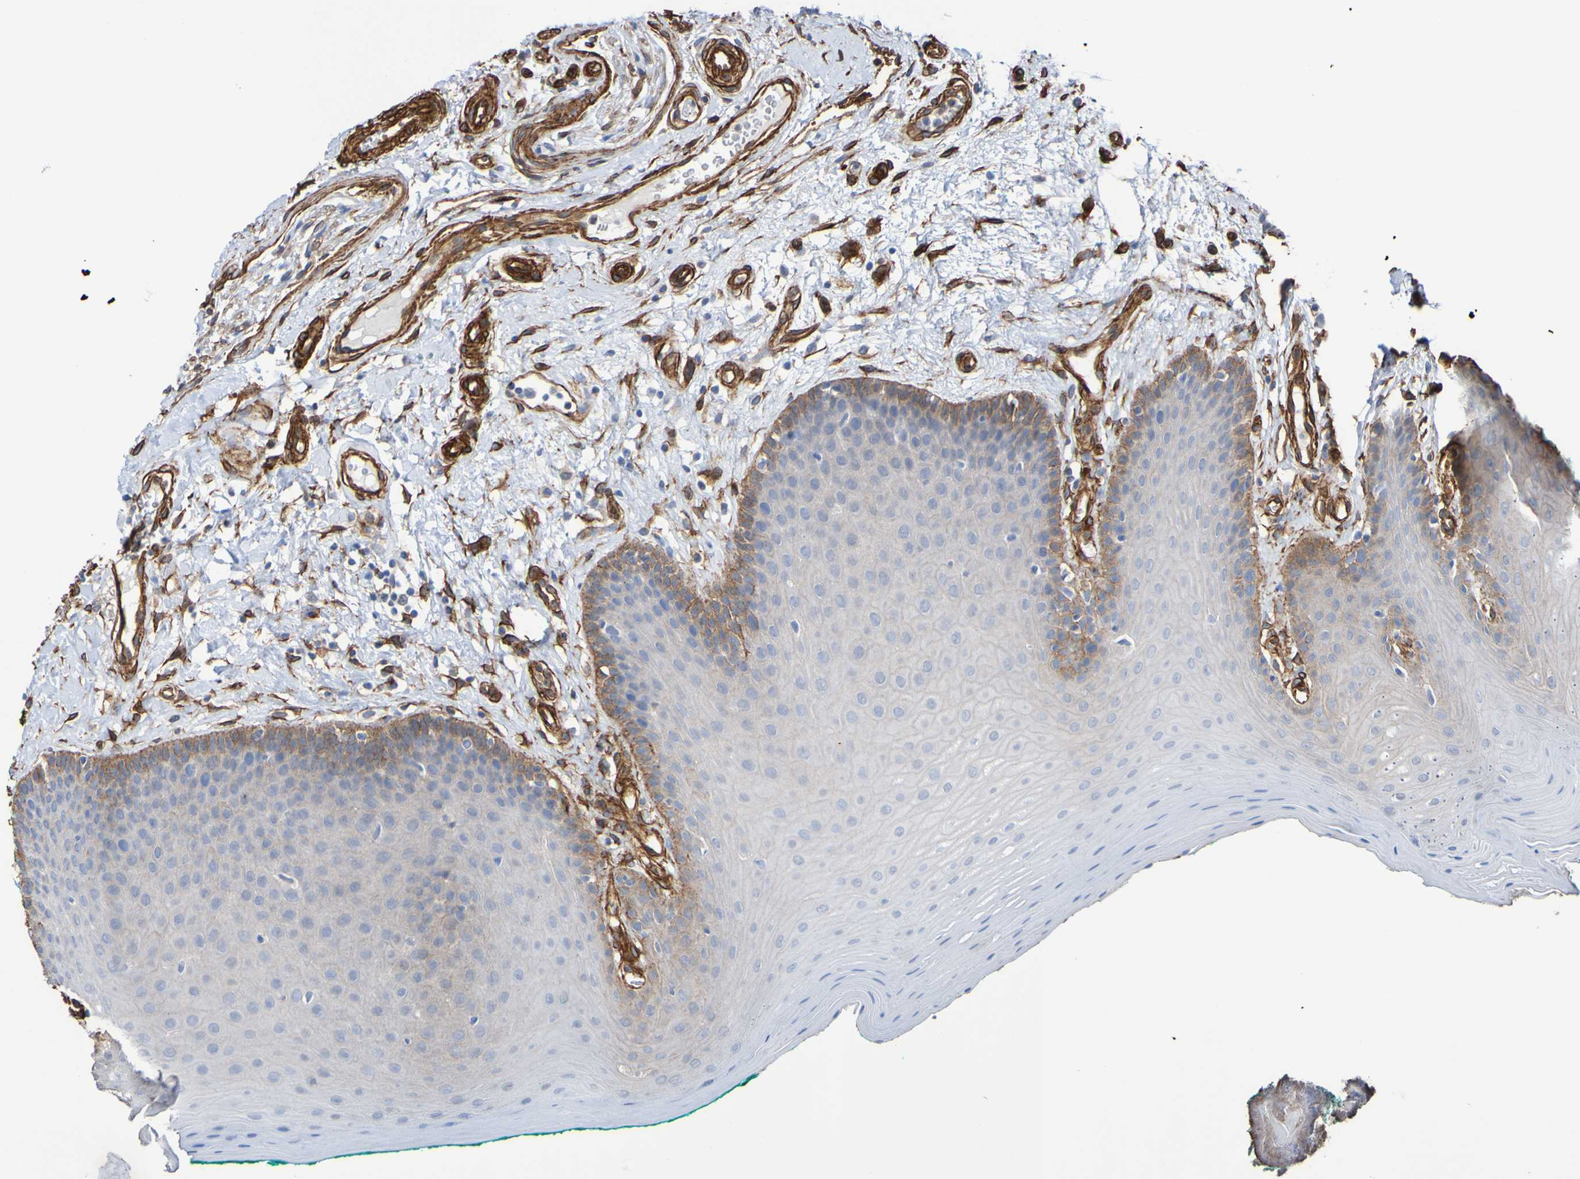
{"staining": {"intensity": "moderate", "quantity": "<25%", "location": "cytoplasmic/membranous"}, "tissue": "oral mucosa", "cell_type": "Squamous epithelial cells", "image_type": "normal", "snomed": [{"axis": "morphology", "description": "Normal tissue, NOS"}, {"axis": "topography", "description": "Skeletal muscle"}, {"axis": "topography", "description": "Oral tissue"}], "caption": "Brown immunohistochemical staining in normal human oral mucosa displays moderate cytoplasmic/membranous expression in about <25% of squamous epithelial cells. (brown staining indicates protein expression, while blue staining denotes nuclei).", "gene": "ELMOD3", "patient": {"sex": "male", "age": 58}}